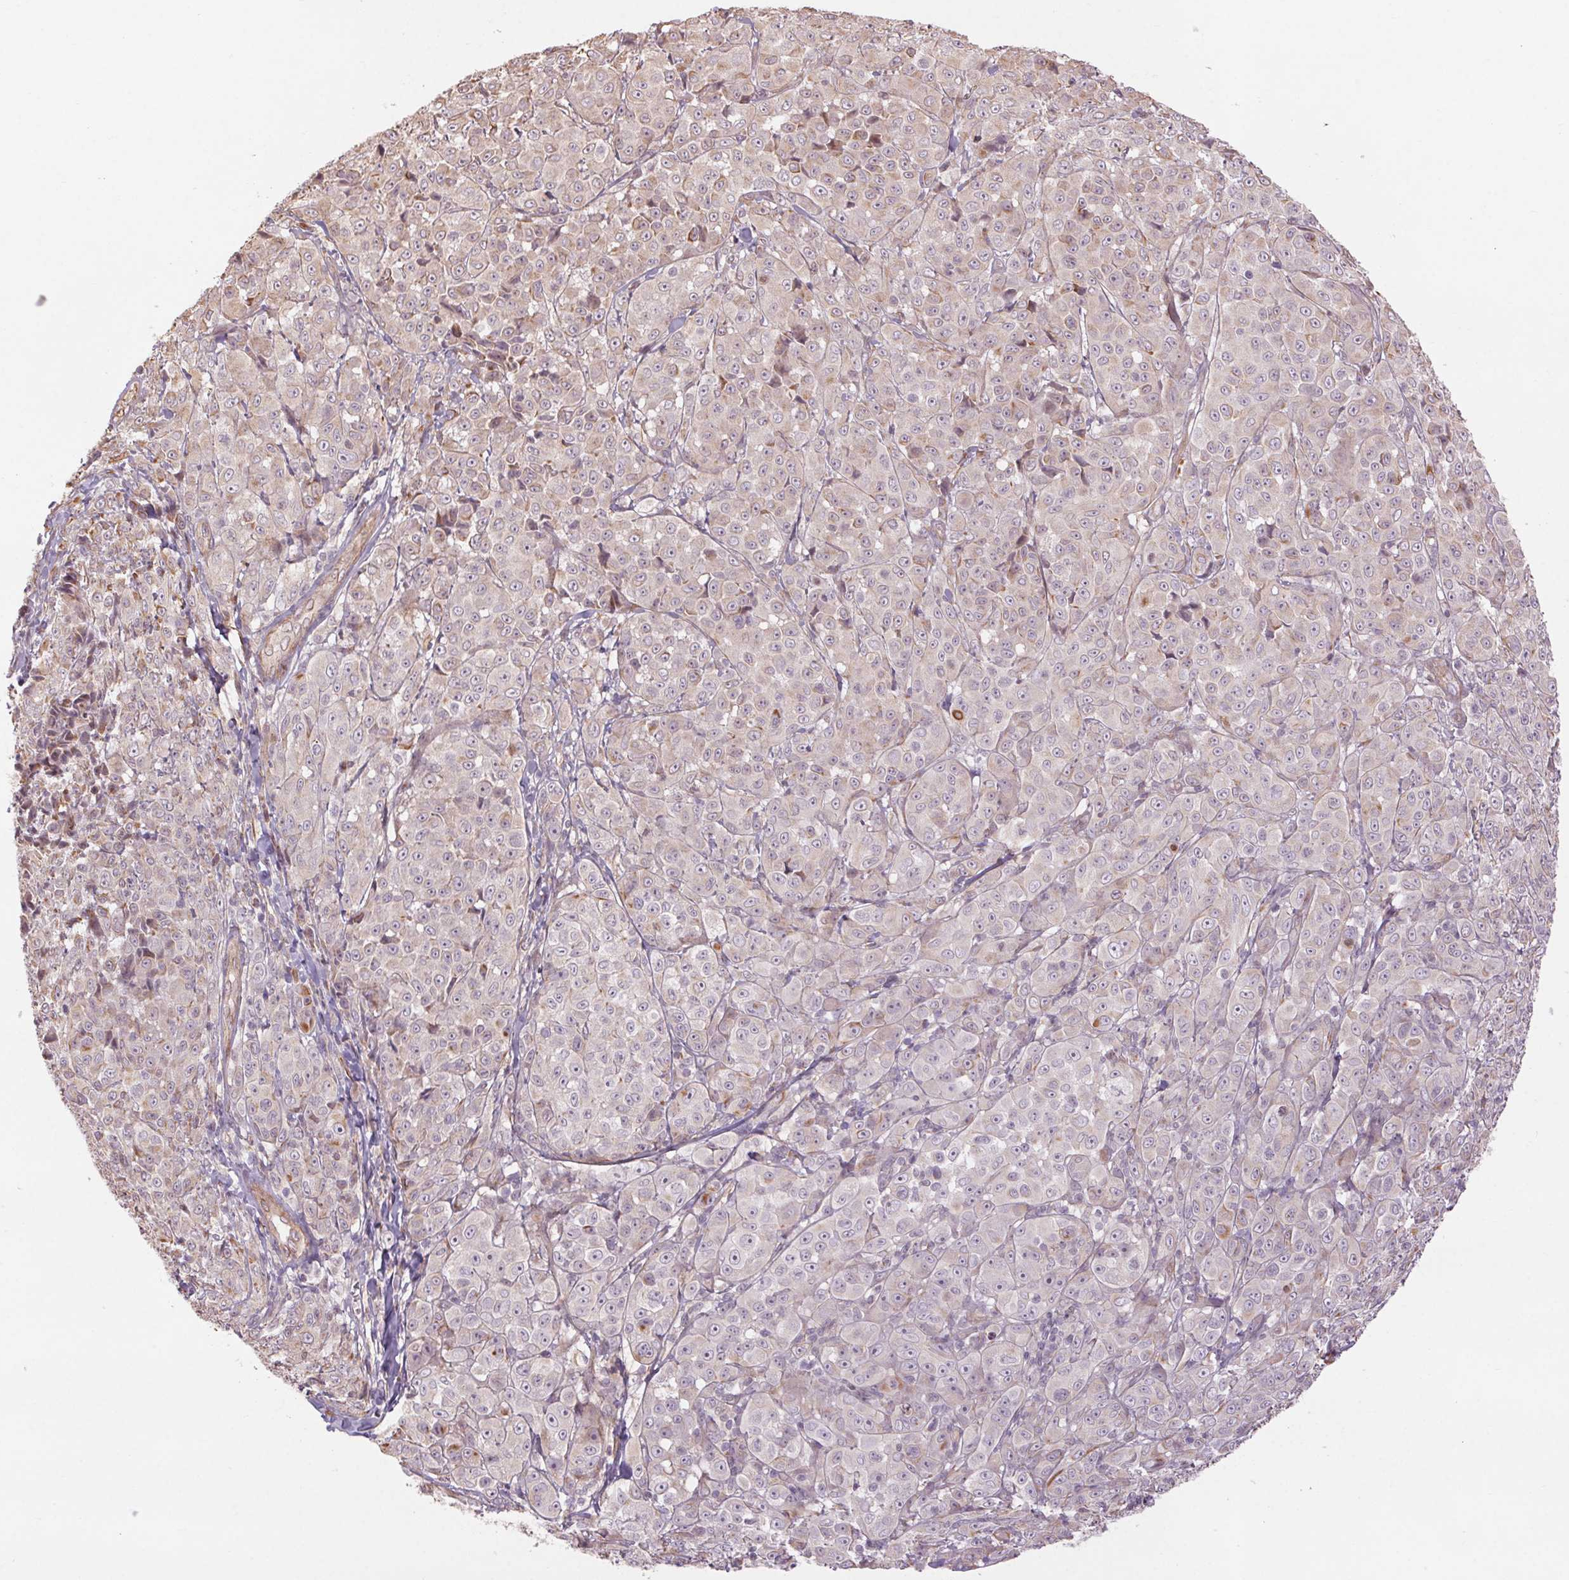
{"staining": {"intensity": "weak", "quantity": "<25%", "location": "cytoplasmic/membranous"}, "tissue": "melanoma", "cell_type": "Tumor cells", "image_type": "cancer", "snomed": [{"axis": "morphology", "description": "Malignant melanoma, NOS"}, {"axis": "topography", "description": "Skin"}], "caption": "Image shows no protein positivity in tumor cells of malignant melanoma tissue.", "gene": "CCSER1", "patient": {"sex": "male", "age": 89}}